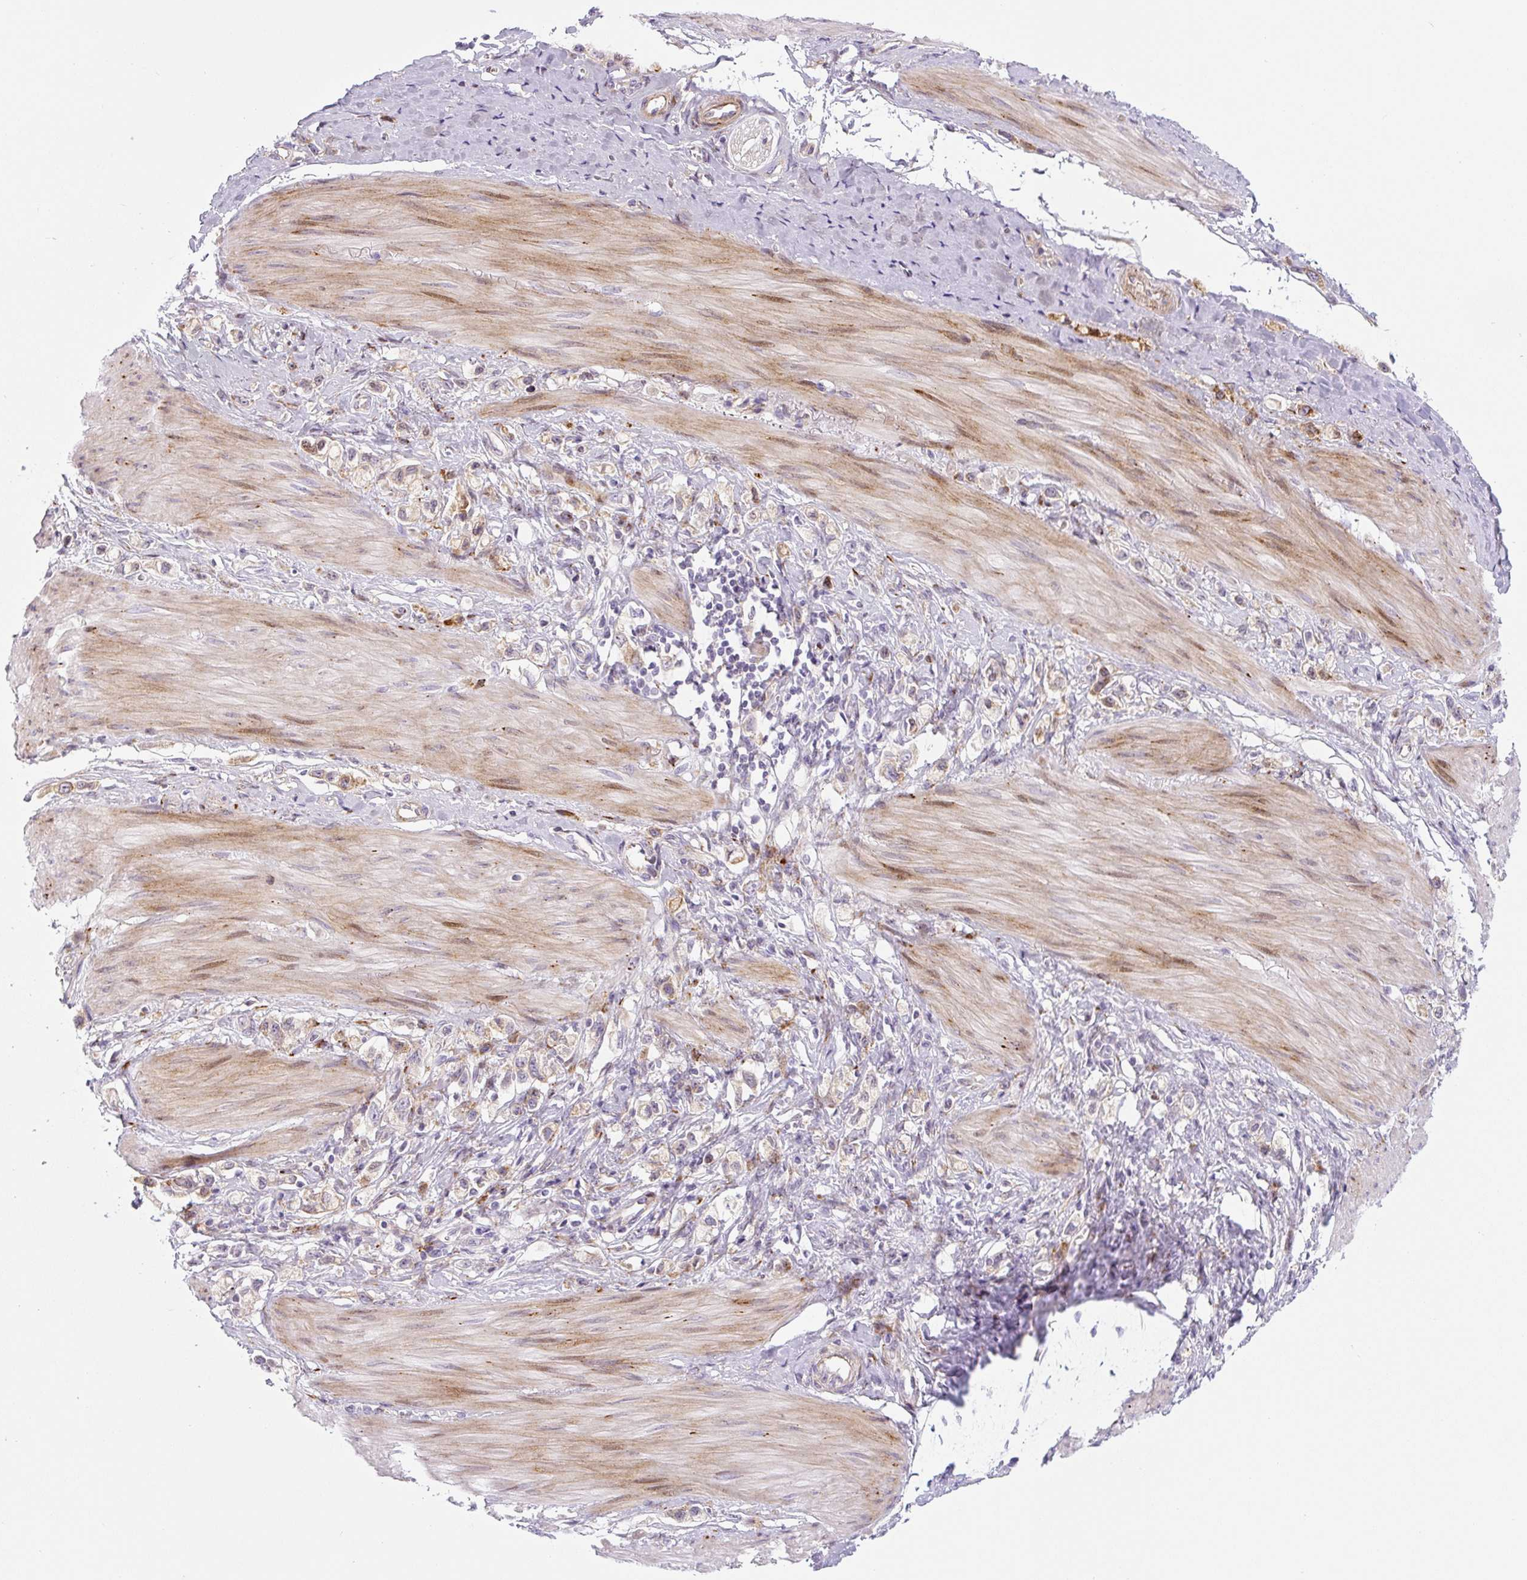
{"staining": {"intensity": "negative", "quantity": "none", "location": "none"}, "tissue": "stomach cancer", "cell_type": "Tumor cells", "image_type": "cancer", "snomed": [{"axis": "morphology", "description": "Adenocarcinoma, NOS"}, {"axis": "topography", "description": "Stomach"}], "caption": "An immunohistochemistry photomicrograph of stomach adenocarcinoma is shown. There is no staining in tumor cells of stomach adenocarcinoma. (Stains: DAB (3,3'-diaminobenzidine) IHC with hematoxylin counter stain, Microscopy: brightfield microscopy at high magnification).", "gene": "DISP3", "patient": {"sex": "female", "age": 65}}